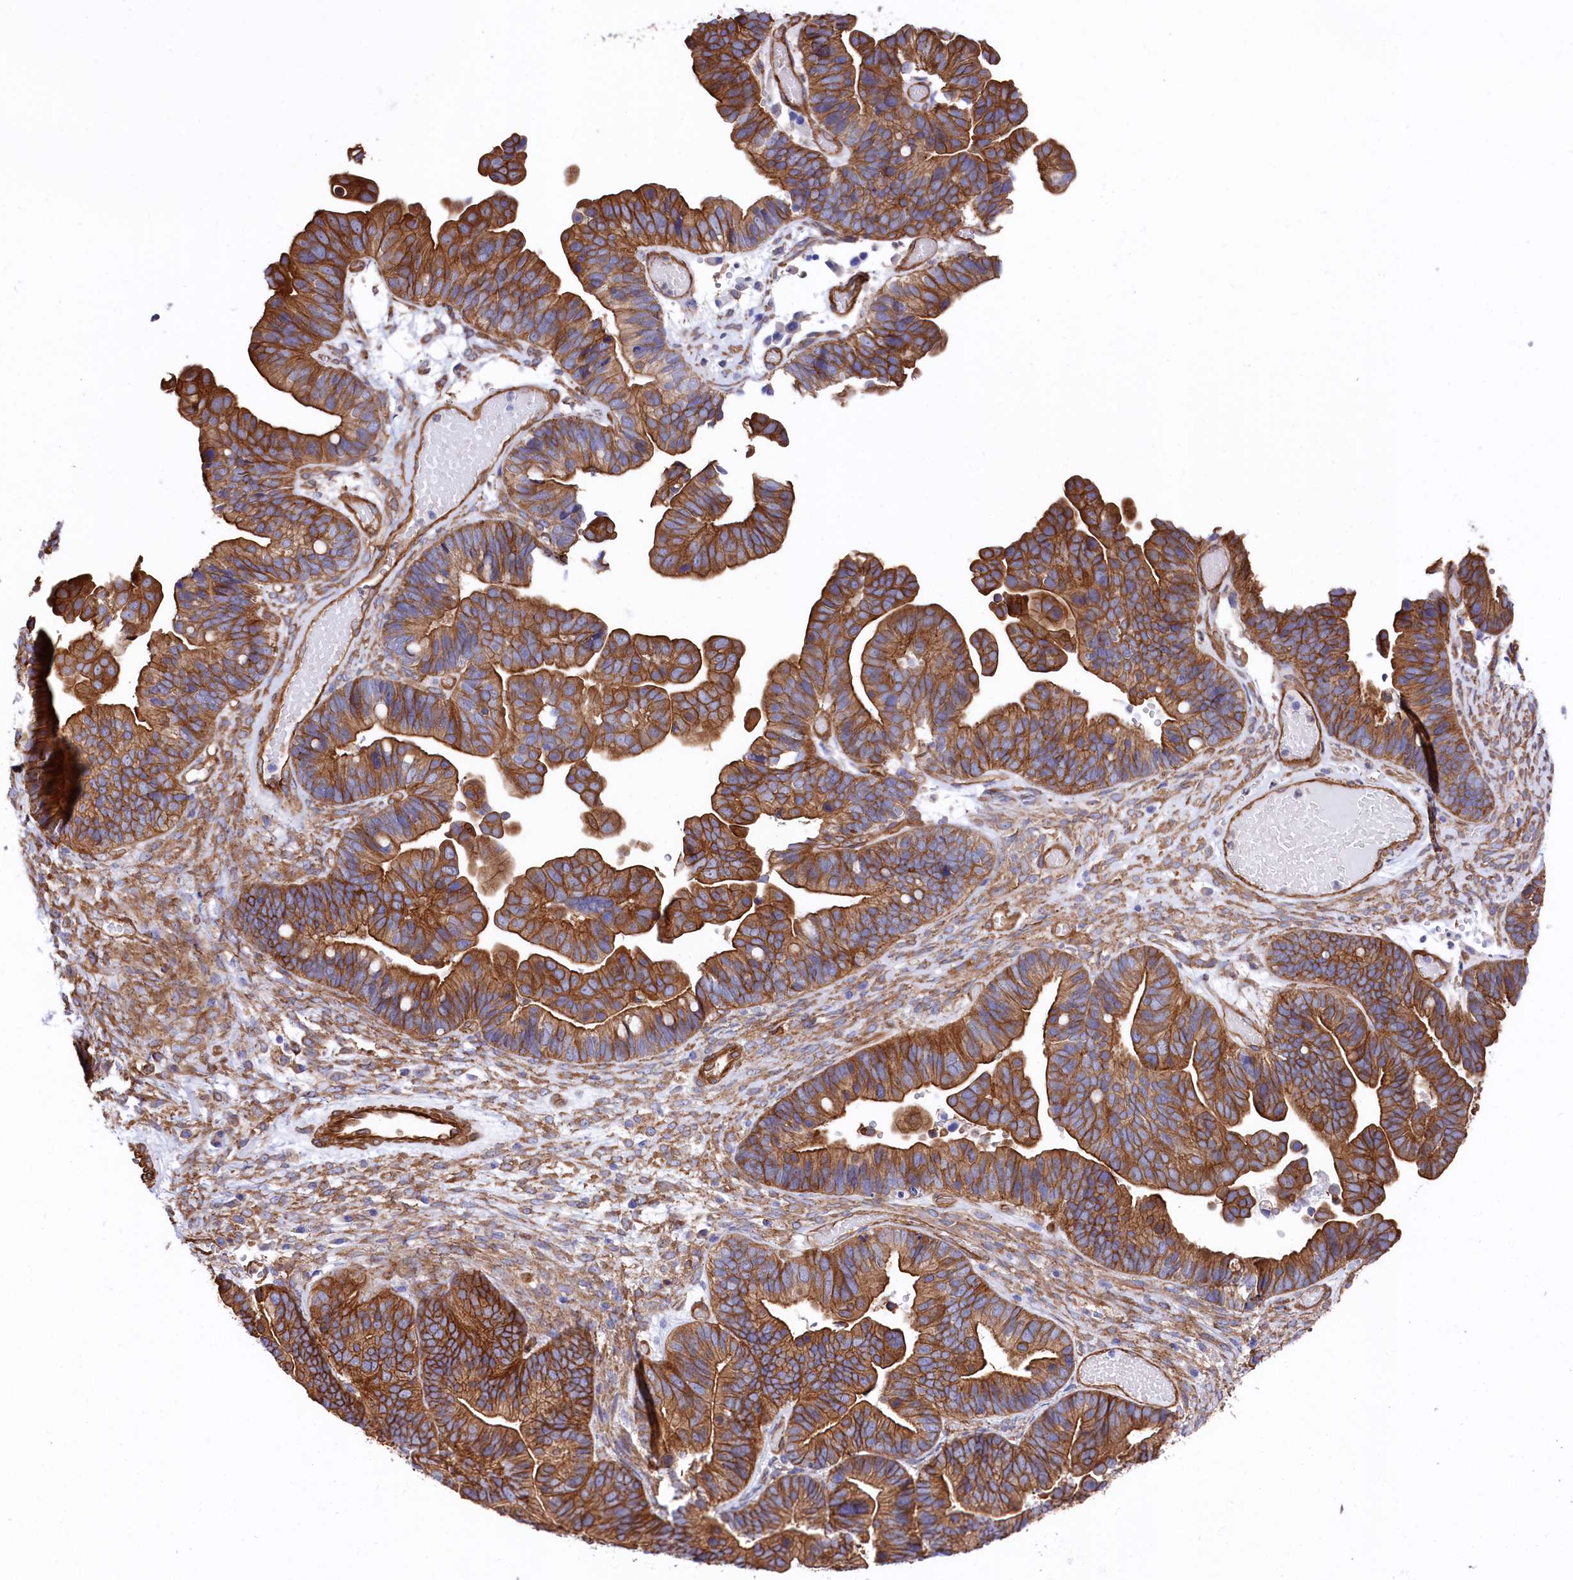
{"staining": {"intensity": "strong", "quantity": ">75%", "location": "cytoplasmic/membranous"}, "tissue": "ovarian cancer", "cell_type": "Tumor cells", "image_type": "cancer", "snomed": [{"axis": "morphology", "description": "Cystadenocarcinoma, serous, NOS"}, {"axis": "topography", "description": "Ovary"}], "caption": "Human ovarian cancer stained with a protein marker demonstrates strong staining in tumor cells.", "gene": "TNKS1BP1", "patient": {"sex": "female", "age": 56}}